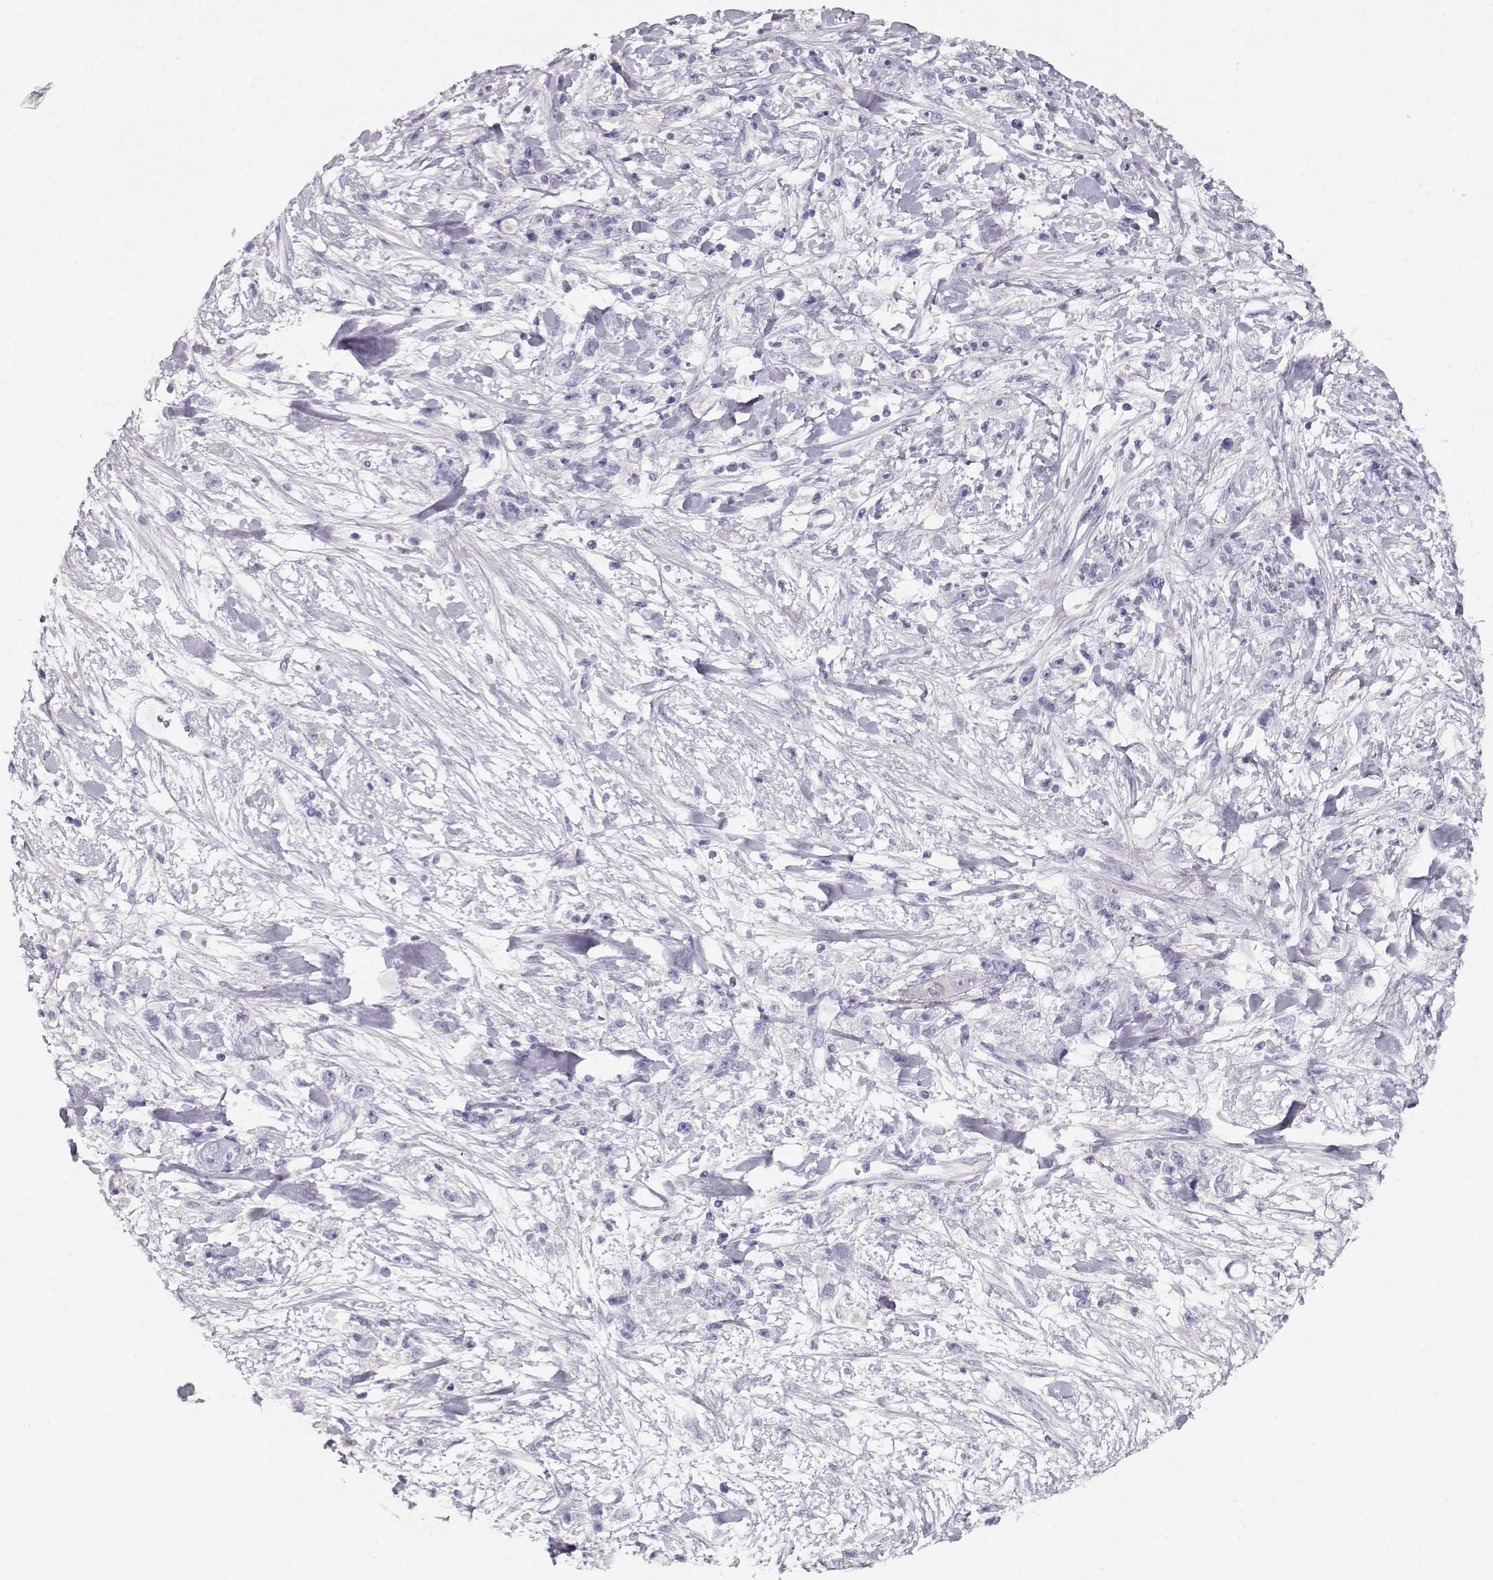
{"staining": {"intensity": "negative", "quantity": "none", "location": "none"}, "tissue": "stomach cancer", "cell_type": "Tumor cells", "image_type": "cancer", "snomed": [{"axis": "morphology", "description": "Adenocarcinoma, NOS"}, {"axis": "topography", "description": "Stomach"}], "caption": "The immunohistochemistry micrograph has no significant expression in tumor cells of stomach cancer tissue.", "gene": "NDRG4", "patient": {"sex": "female", "age": 59}}